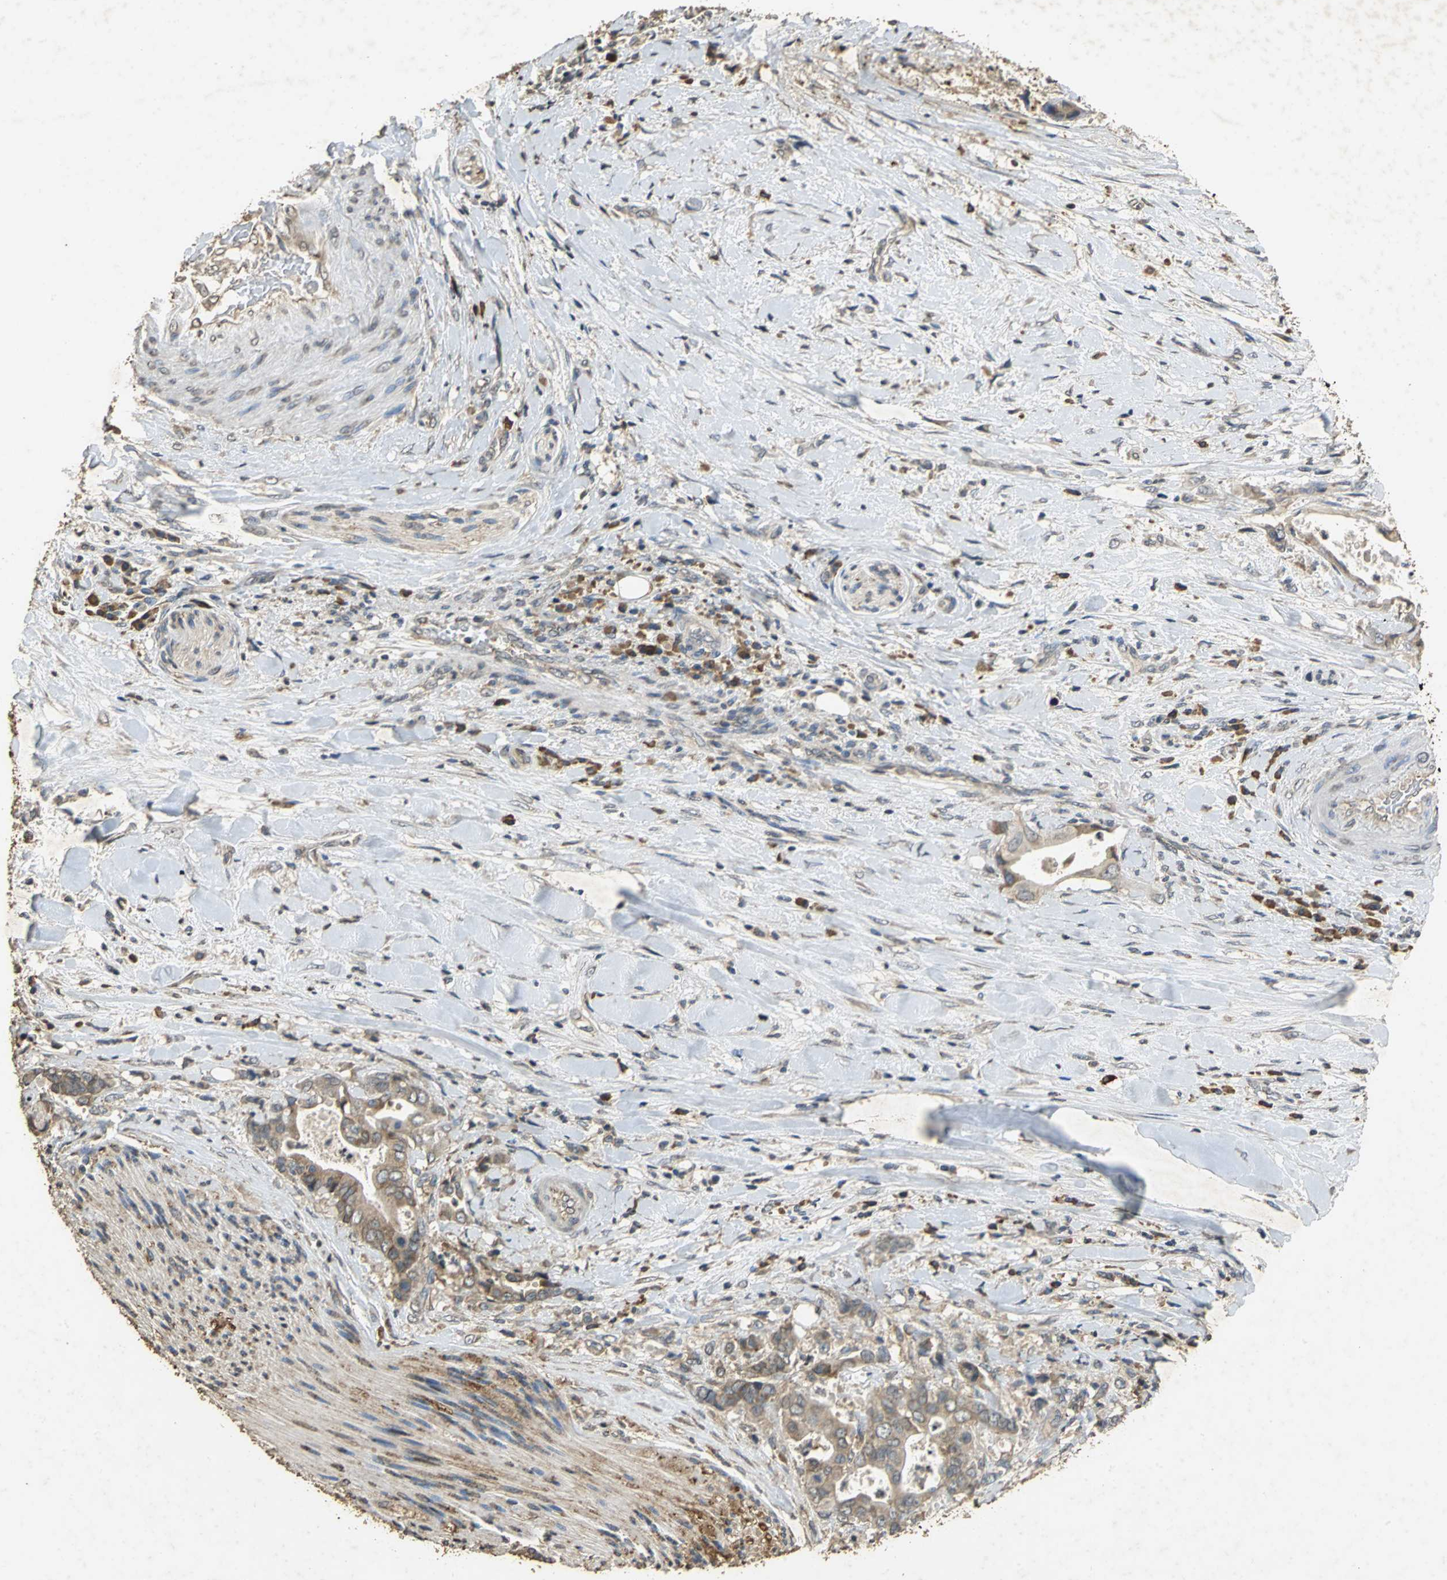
{"staining": {"intensity": "moderate", "quantity": ">75%", "location": "cytoplasmic/membranous"}, "tissue": "liver cancer", "cell_type": "Tumor cells", "image_type": "cancer", "snomed": [{"axis": "morphology", "description": "Cholangiocarcinoma"}, {"axis": "topography", "description": "Liver"}], "caption": "IHC staining of liver cancer (cholangiocarcinoma), which exhibits medium levels of moderate cytoplasmic/membranous staining in about >75% of tumor cells indicating moderate cytoplasmic/membranous protein staining. The staining was performed using DAB (brown) for protein detection and nuclei were counterstained in hematoxylin (blue).", "gene": "ACSL4", "patient": {"sex": "male", "age": 58}}